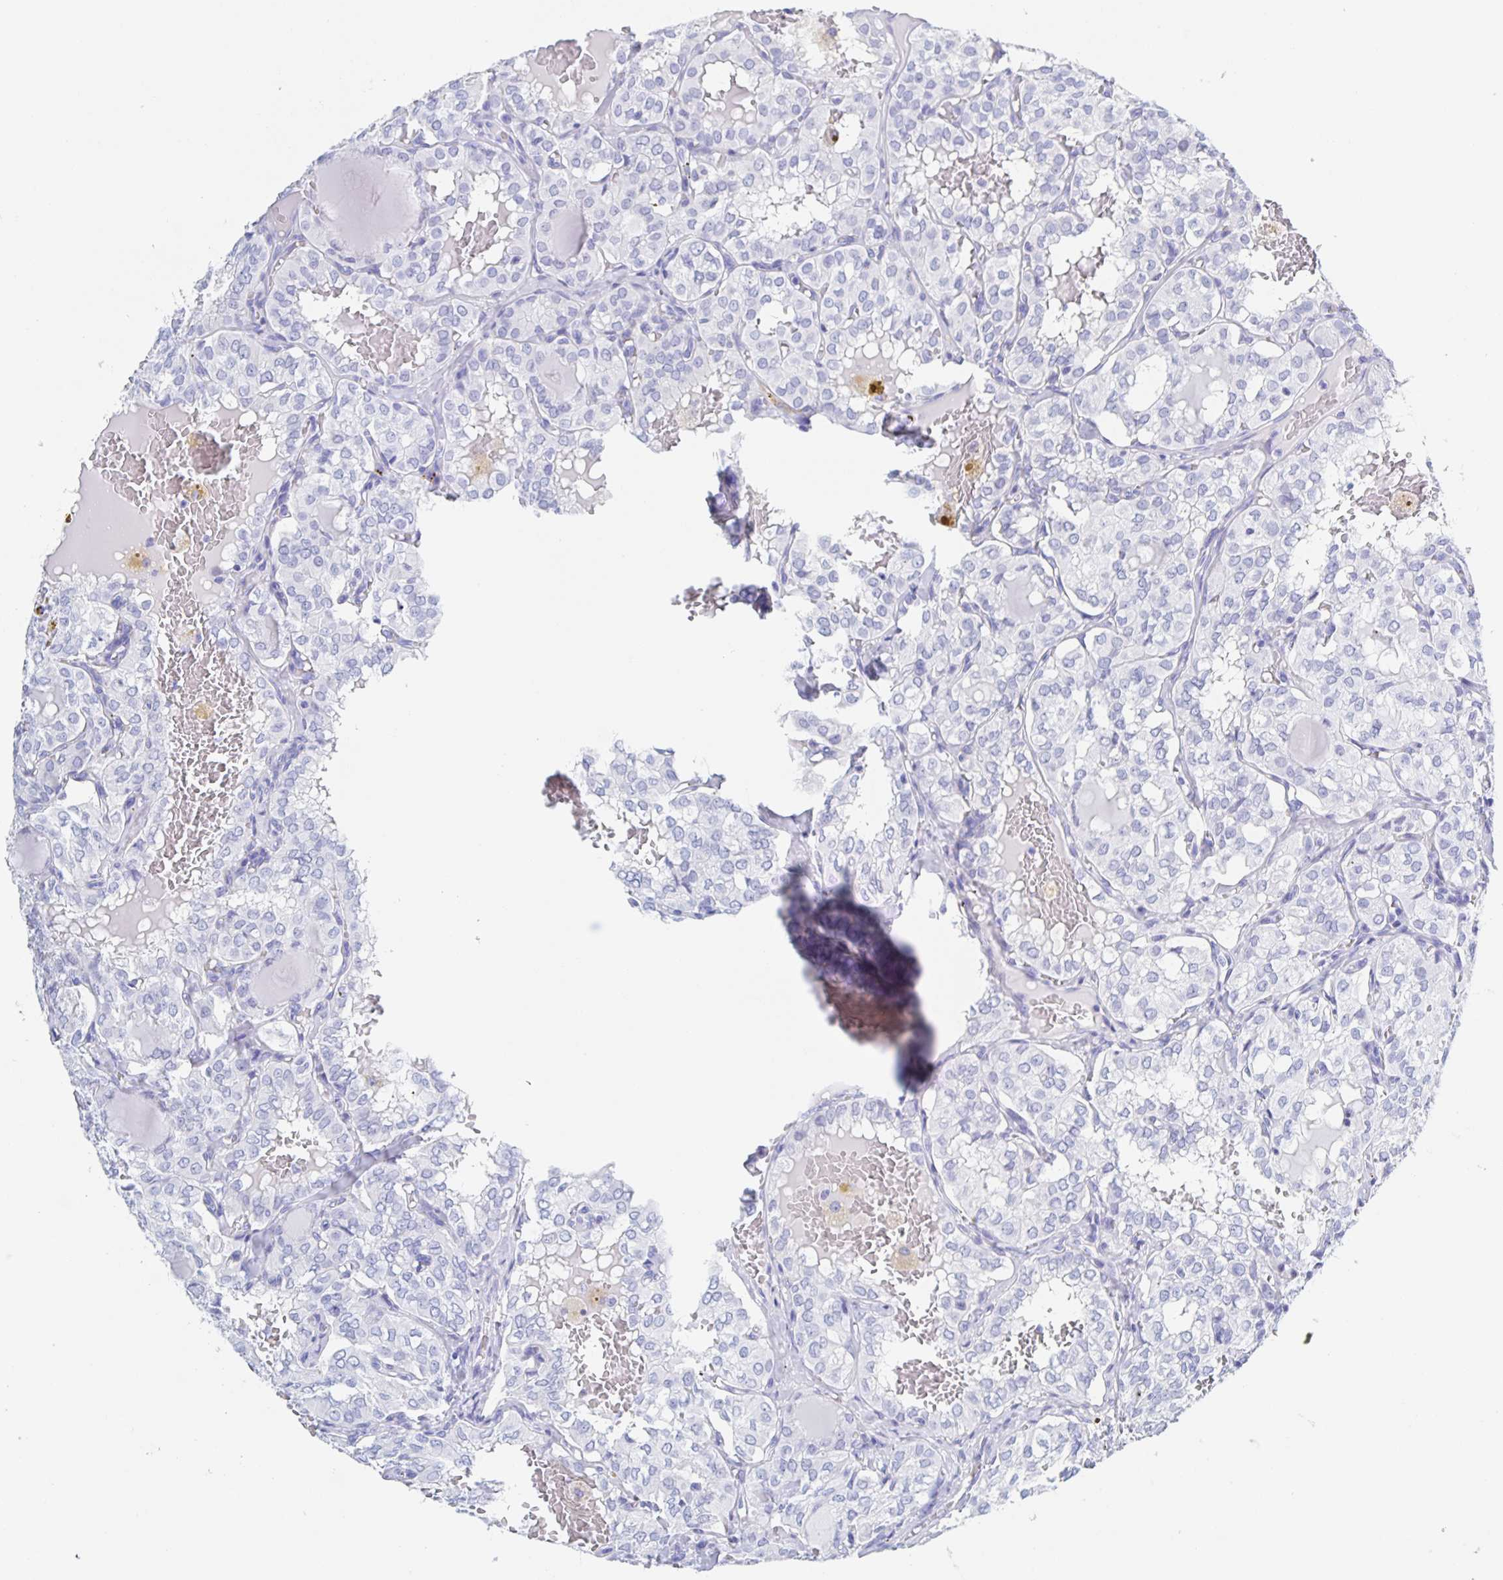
{"staining": {"intensity": "negative", "quantity": "none", "location": "none"}, "tissue": "thyroid cancer", "cell_type": "Tumor cells", "image_type": "cancer", "snomed": [{"axis": "morphology", "description": "Papillary adenocarcinoma, NOS"}, {"axis": "topography", "description": "Thyroid gland"}], "caption": "Protein analysis of papillary adenocarcinoma (thyroid) exhibits no significant expression in tumor cells.", "gene": "DMBT1", "patient": {"sex": "male", "age": 20}}